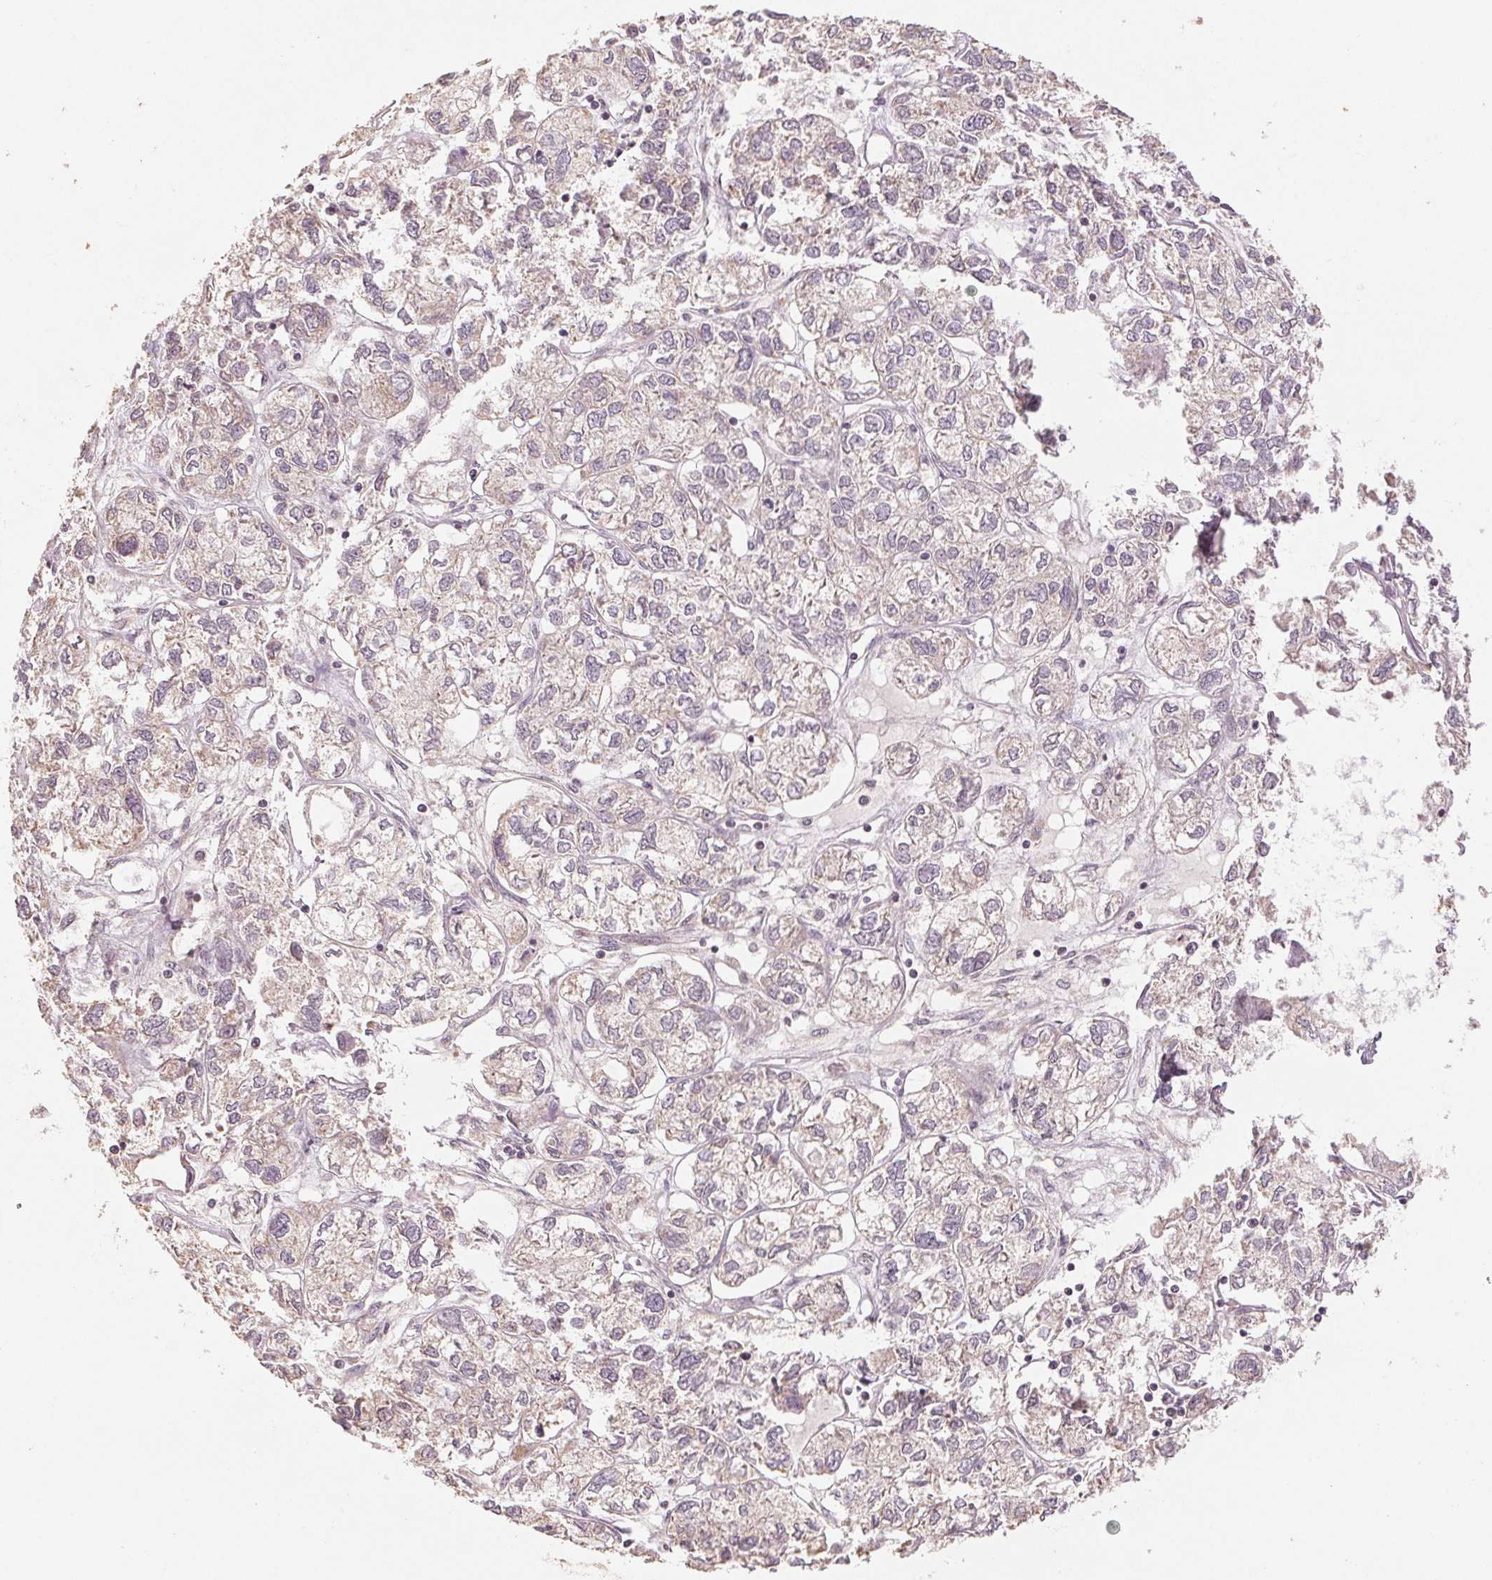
{"staining": {"intensity": "negative", "quantity": "none", "location": "none"}, "tissue": "ovarian cancer", "cell_type": "Tumor cells", "image_type": "cancer", "snomed": [{"axis": "morphology", "description": "Carcinoma, endometroid"}, {"axis": "topography", "description": "Ovary"}], "caption": "Histopathology image shows no significant protein expression in tumor cells of ovarian endometroid carcinoma. (Brightfield microscopy of DAB immunohistochemistry (IHC) at high magnification).", "gene": "COX14", "patient": {"sex": "female", "age": 64}}